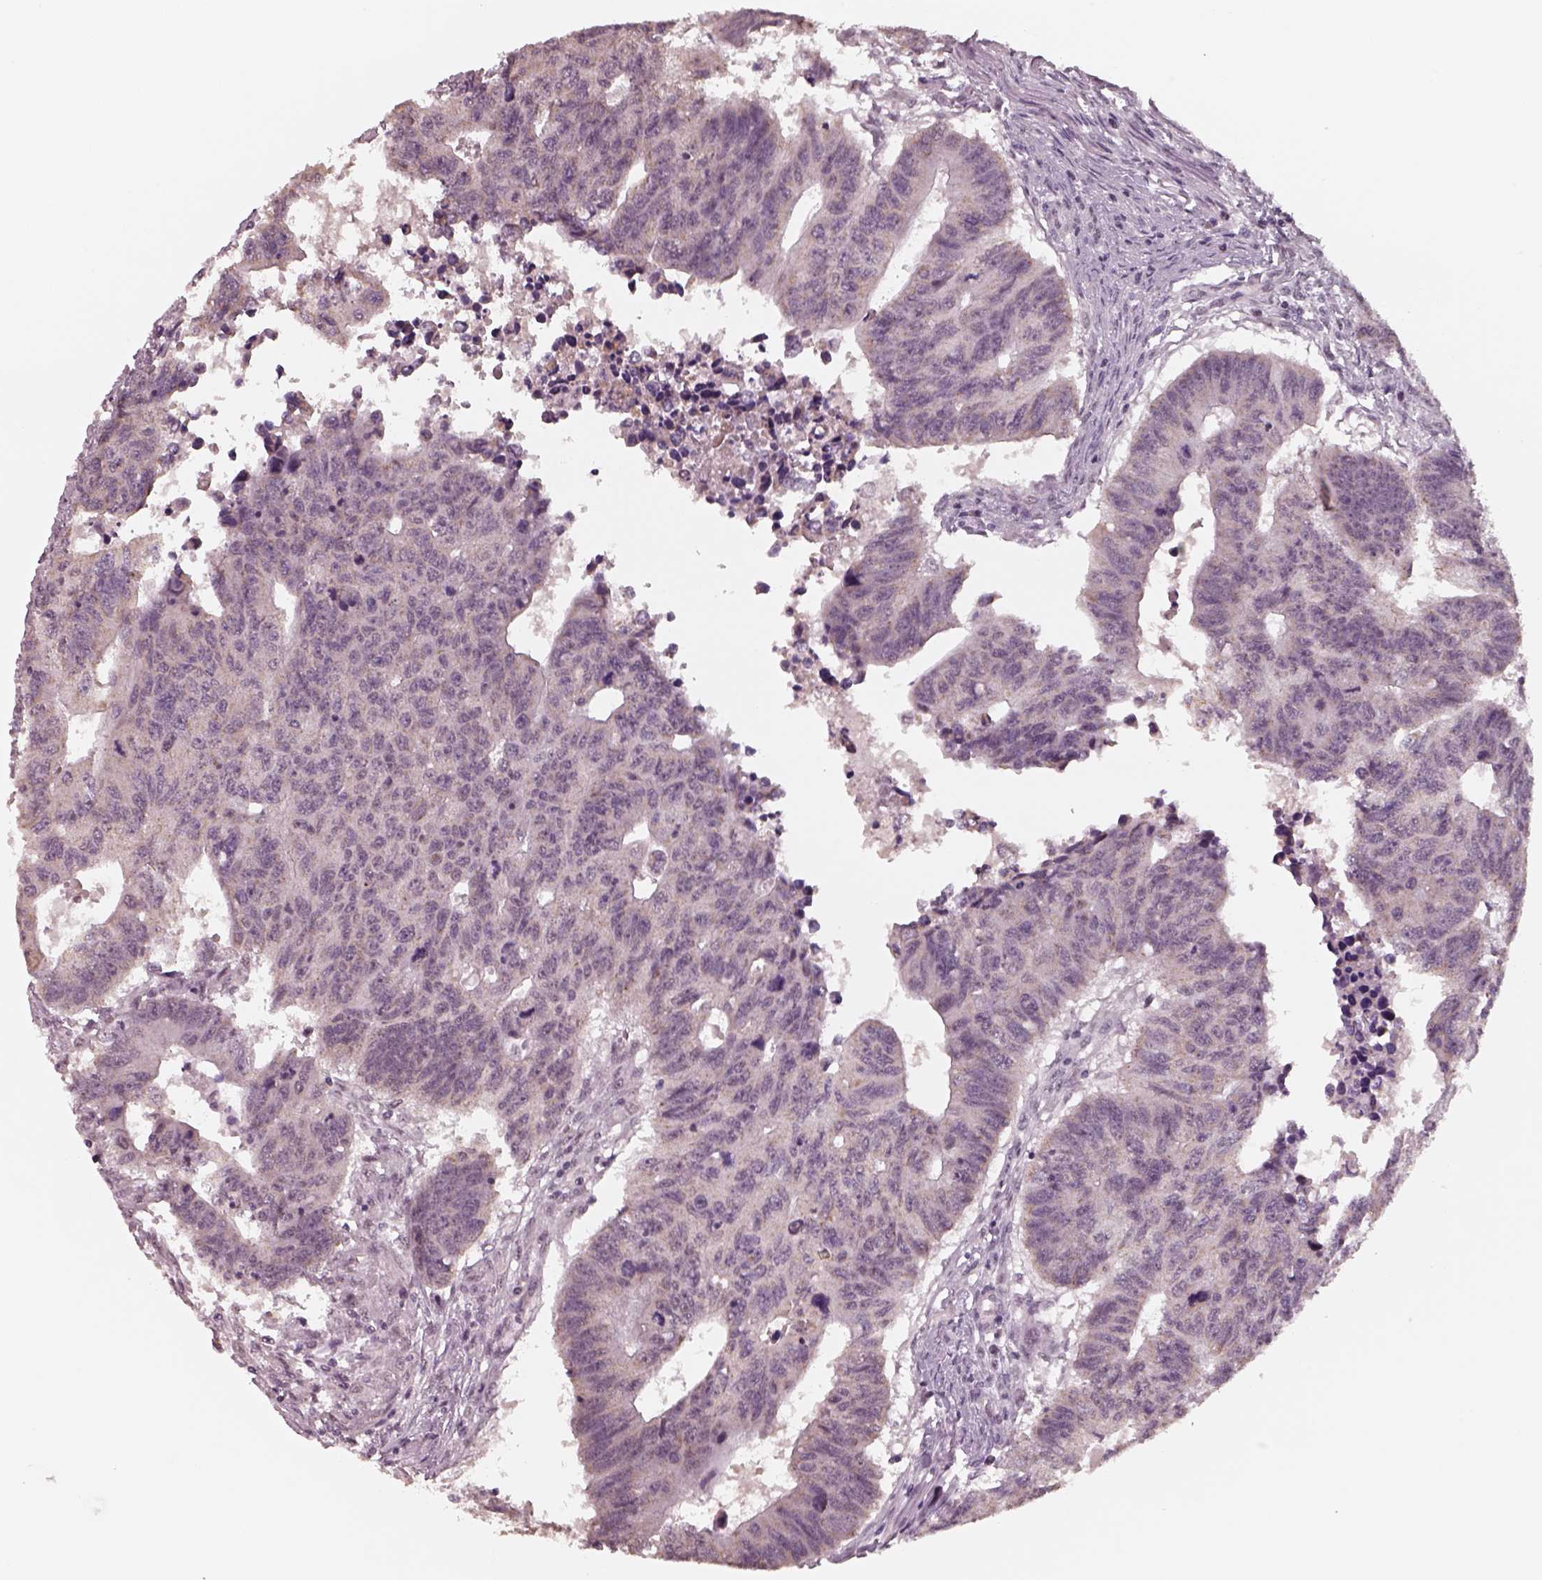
{"staining": {"intensity": "negative", "quantity": "none", "location": "none"}, "tissue": "colorectal cancer", "cell_type": "Tumor cells", "image_type": "cancer", "snomed": [{"axis": "morphology", "description": "Adenocarcinoma, NOS"}, {"axis": "topography", "description": "Rectum"}], "caption": "This is a micrograph of IHC staining of colorectal cancer (adenocarcinoma), which shows no positivity in tumor cells.", "gene": "ATXN7L3", "patient": {"sex": "female", "age": 85}}